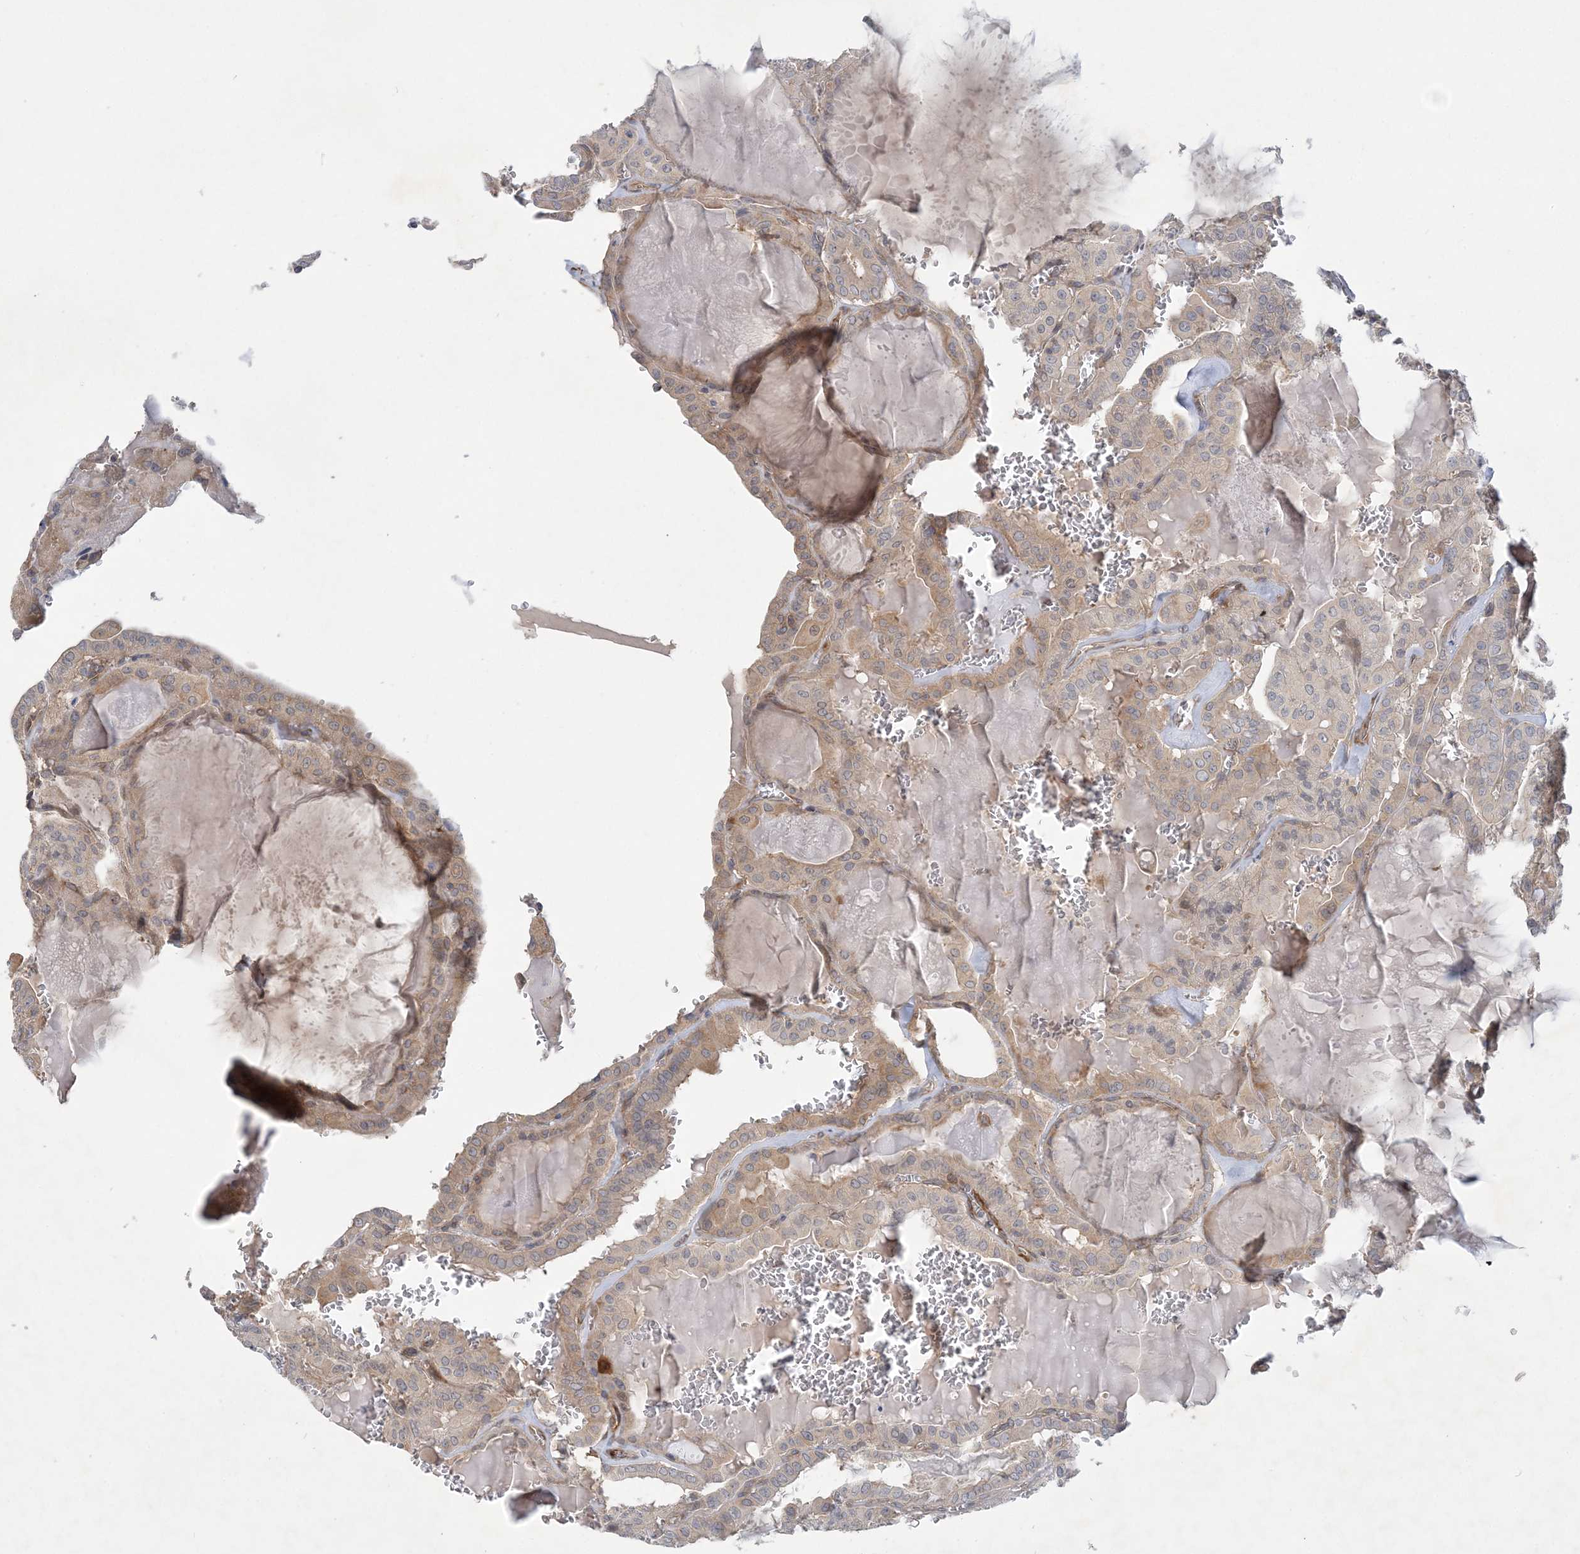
{"staining": {"intensity": "weak", "quantity": "25%-75%", "location": "cytoplasmic/membranous"}, "tissue": "thyroid cancer", "cell_type": "Tumor cells", "image_type": "cancer", "snomed": [{"axis": "morphology", "description": "Papillary adenocarcinoma, NOS"}, {"axis": "topography", "description": "Thyroid gland"}], "caption": "Immunohistochemical staining of thyroid papillary adenocarcinoma exhibits low levels of weak cytoplasmic/membranous protein expression in about 25%-75% of tumor cells.", "gene": "MAP4K5", "patient": {"sex": "male", "age": 52}}